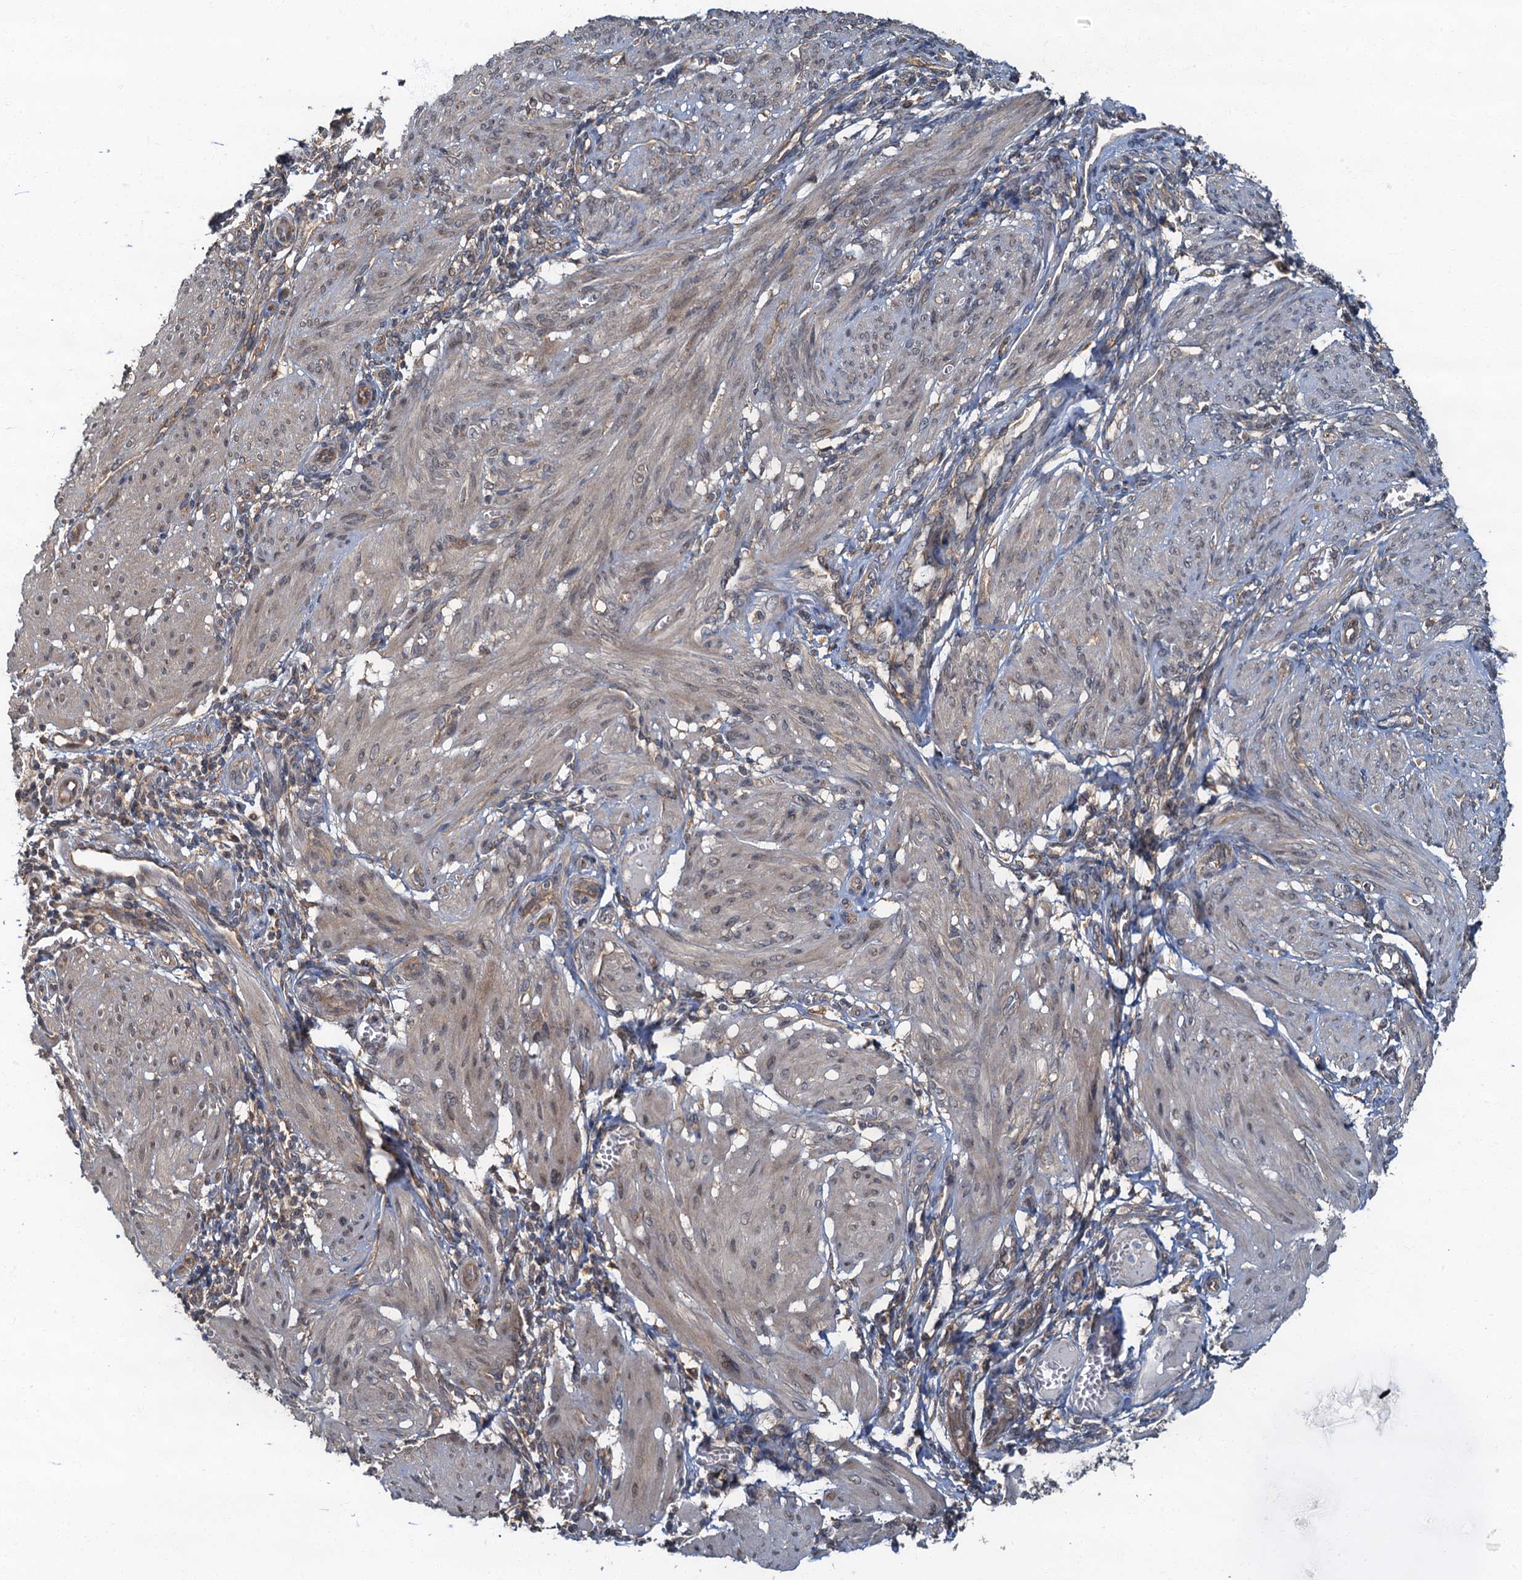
{"staining": {"intensity": "weak", "quantity": "25%-75%", "location": "nuclear"}, "tissue": "smooth muscle", "cell_type": "Smooth muscle cells", "image_type": "normal", "snomed": [{"axis": "morphology", "description": "Normal tissue, NOS"}, {"axis": "topography", "description": "Smooth muscle"}], "caption": "Protein staining of unremarkable smooth muscle demonstrates weak nuclear positivity in about 25%-75% of smooth muscle cells. The protein of interest is stained brown, and the nuclei are stained in blue (DAB (3,3'-diaminobenzidine) IHC with brightfield microscopy, high magnification).", "gene": "TBCK", "patient": {"sex": "female", "age": 39}}